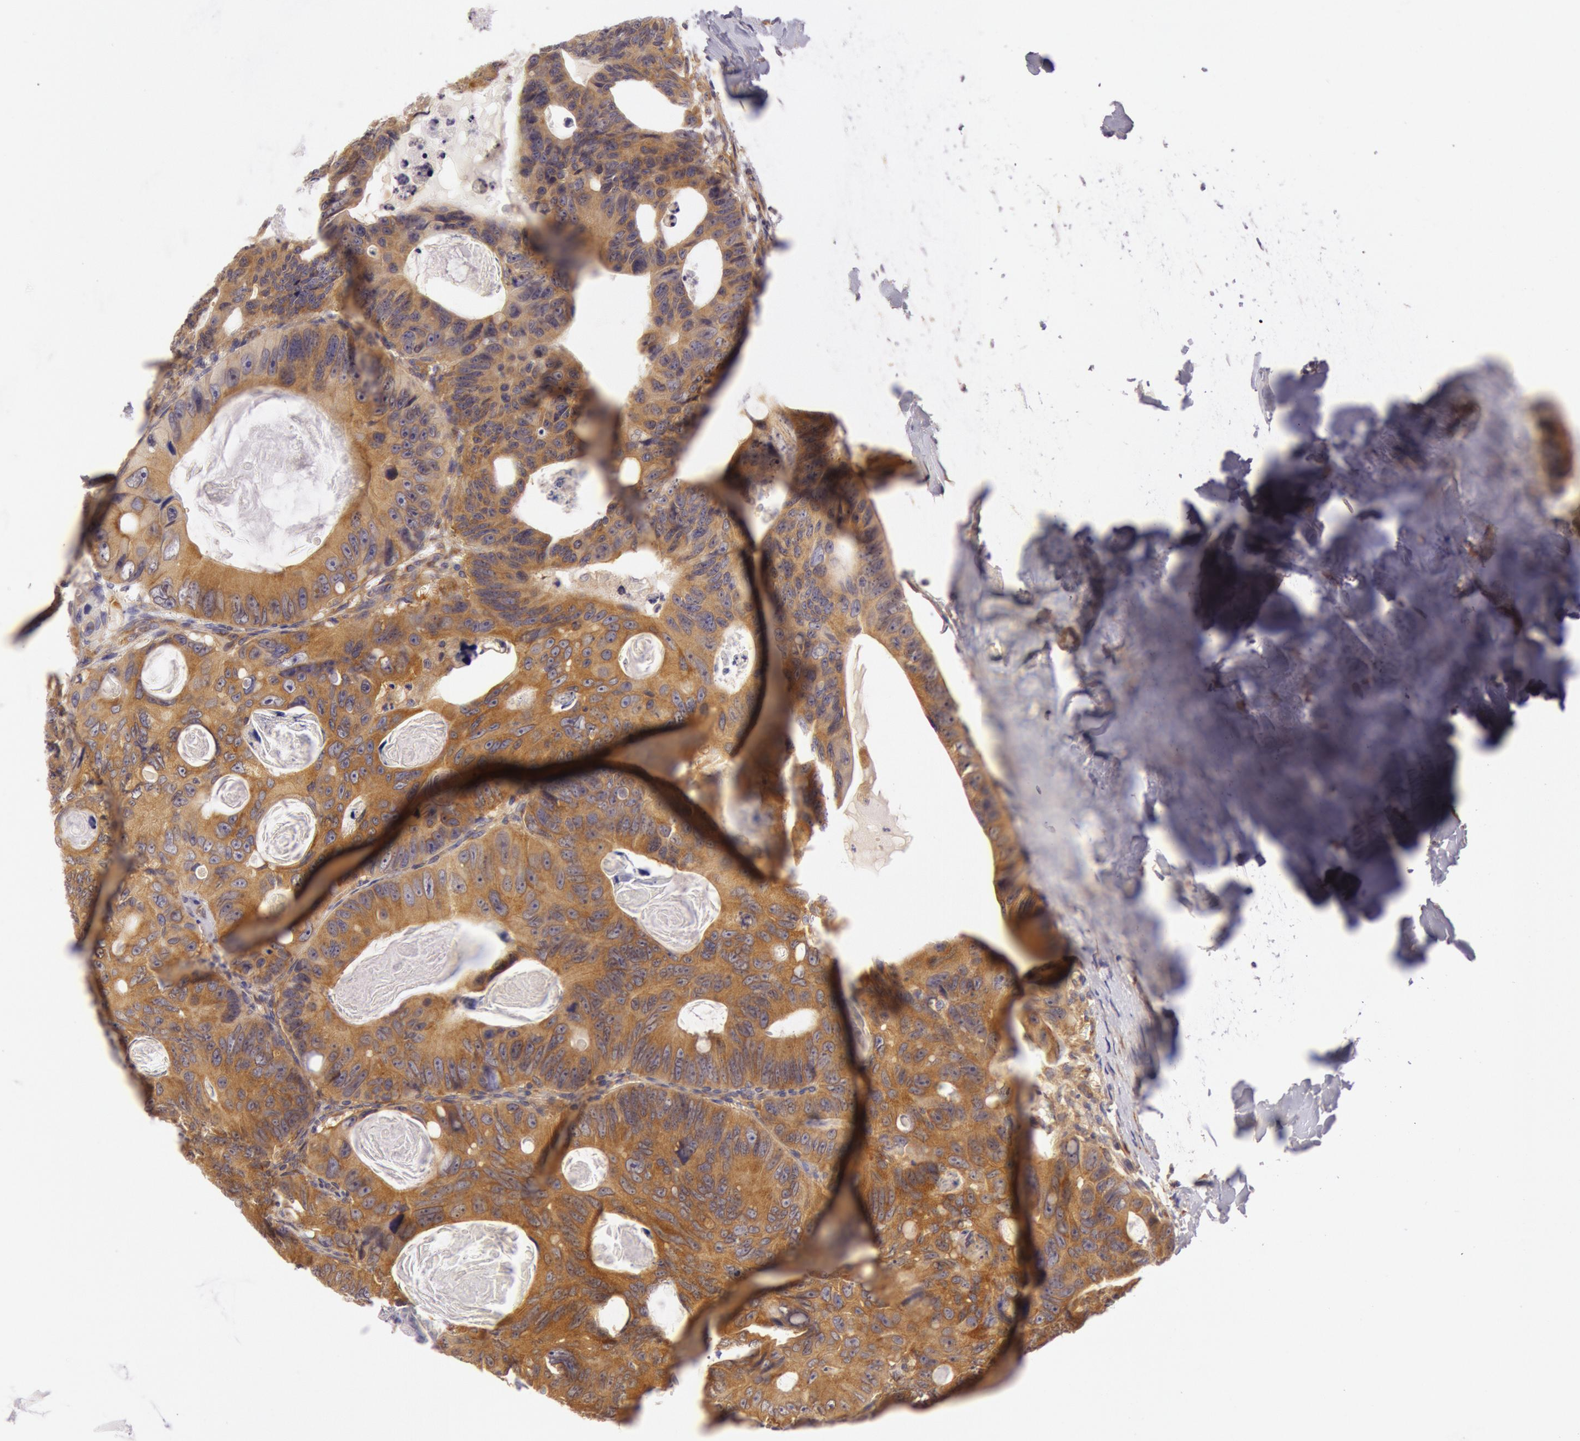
{"staining": {"intensity": "moderate", "quantity": ">75%", "location": "cytoplasmic/membranous"}, "tissue": "colorectal cancer", "cell_type": "Tumor cells", "image_type": "cancer", "snomed": [{"axis": "morphology", "description": "Adenocarcinoma, NOS"}, {"axis": "topography", "description": "Colon"}], "caption": "Brown immunohistochemical staining in adenocarcinoma (colorectal) shows moderate cytoplasmic/membranous positivity in about >75% of tumor cells. The staining was performed using DAB to visualize the protein expression in brown, while the nuclei were stained in blue with hematoxylin (Magnification: 20x).", "gene": "CHUK", "patient": {"sex": "female", "age": 55}}